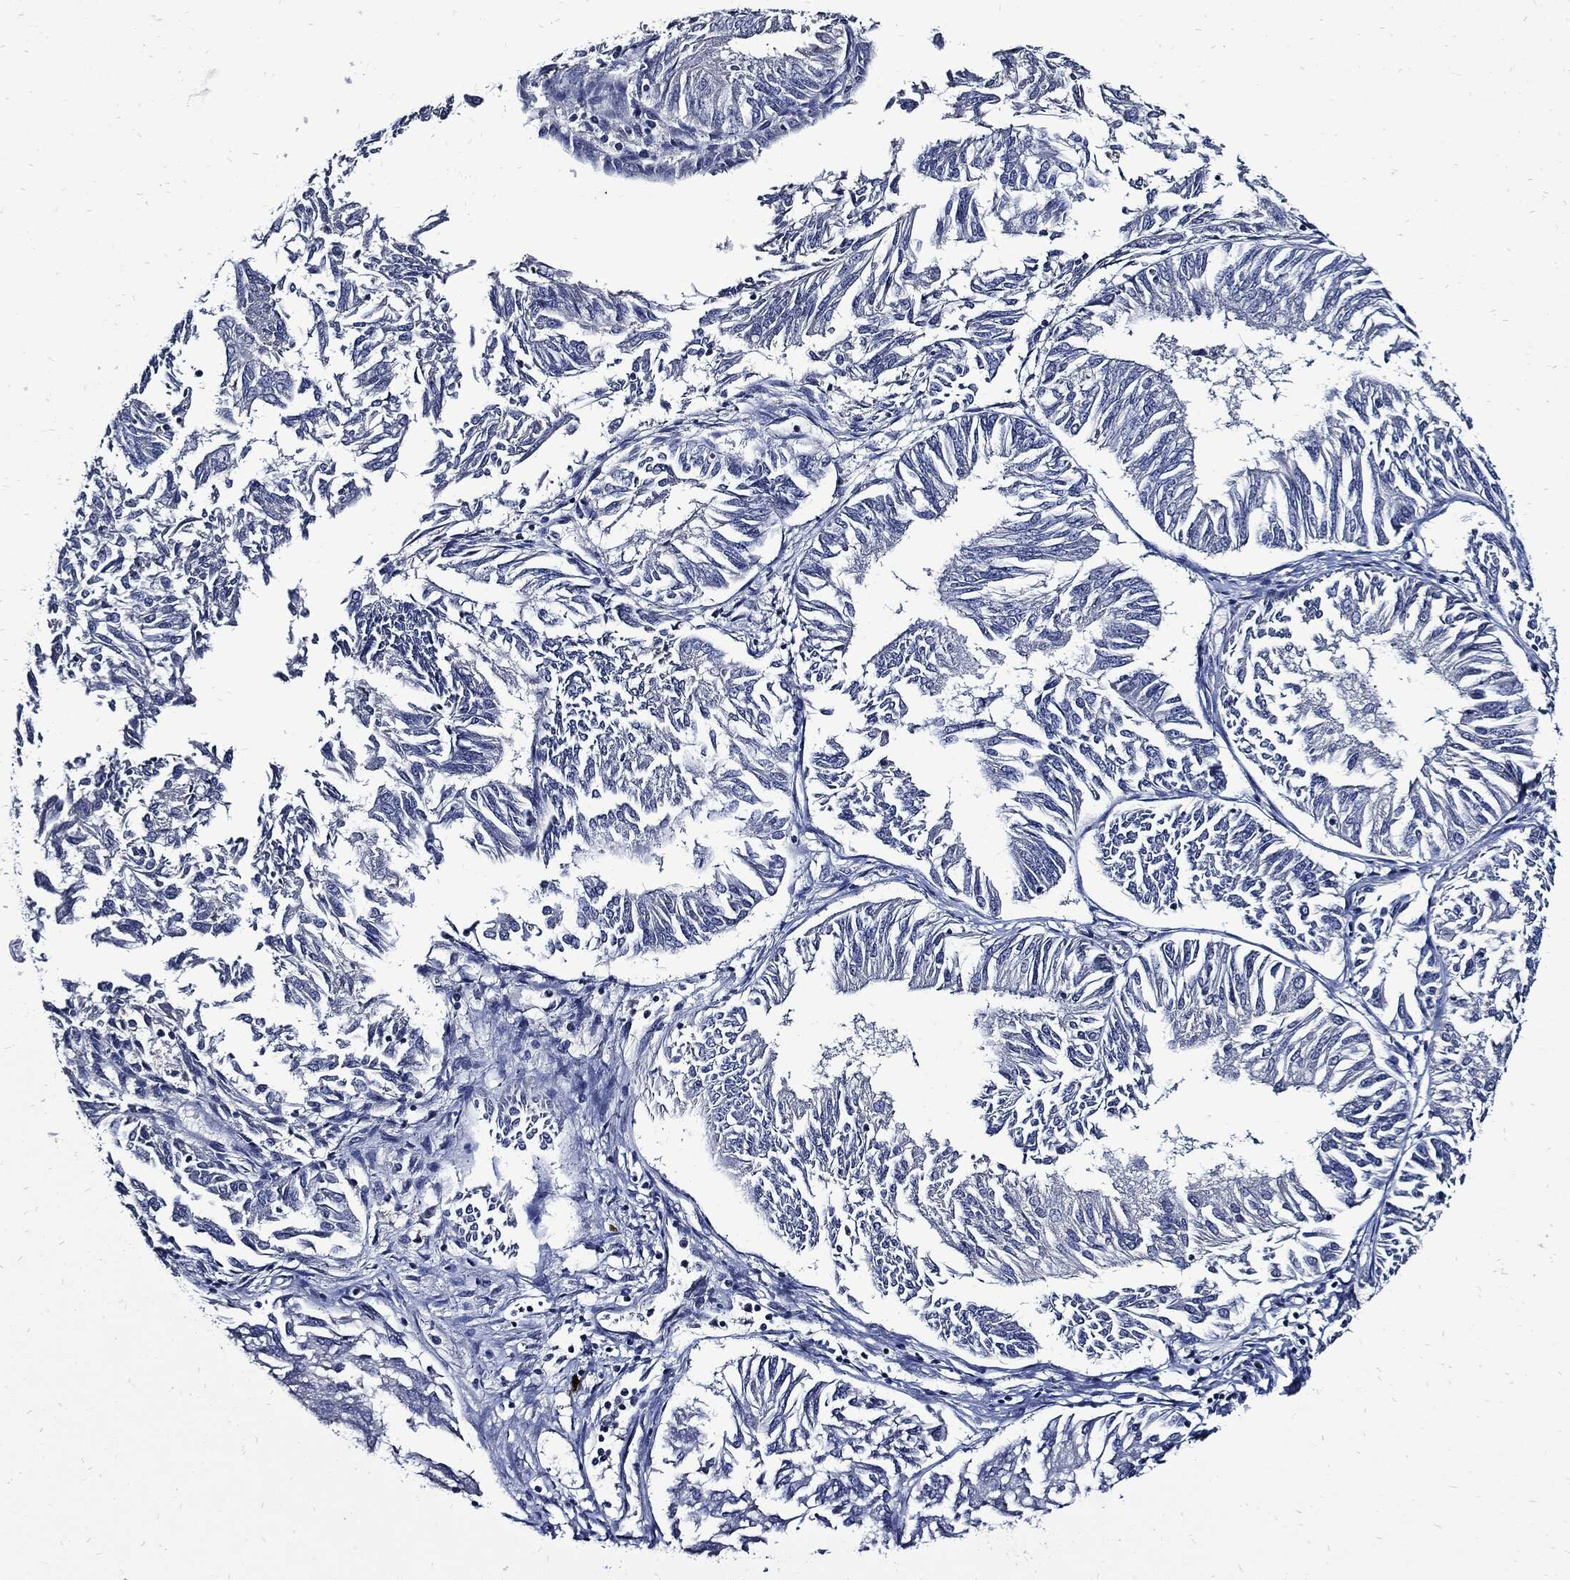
{"staining": {"intensity": "negative", "quantity": "none", "location": "none"}, "tissue": "endometrial cancer", "cell_type": "Tumor cells", "image_type": "cancer", "snomed": [{"axis": "morphology", "description": "Adenocarcinoma, NOS"}, {"axis": "topography", "description": "Endometrium"}], "caption": "Endometrial adenocarcinoma stained for a protein using IHC exhibits no expression tumor cells.", "gene": "CPE", "patient": {"sex": "female", "age": 58}}